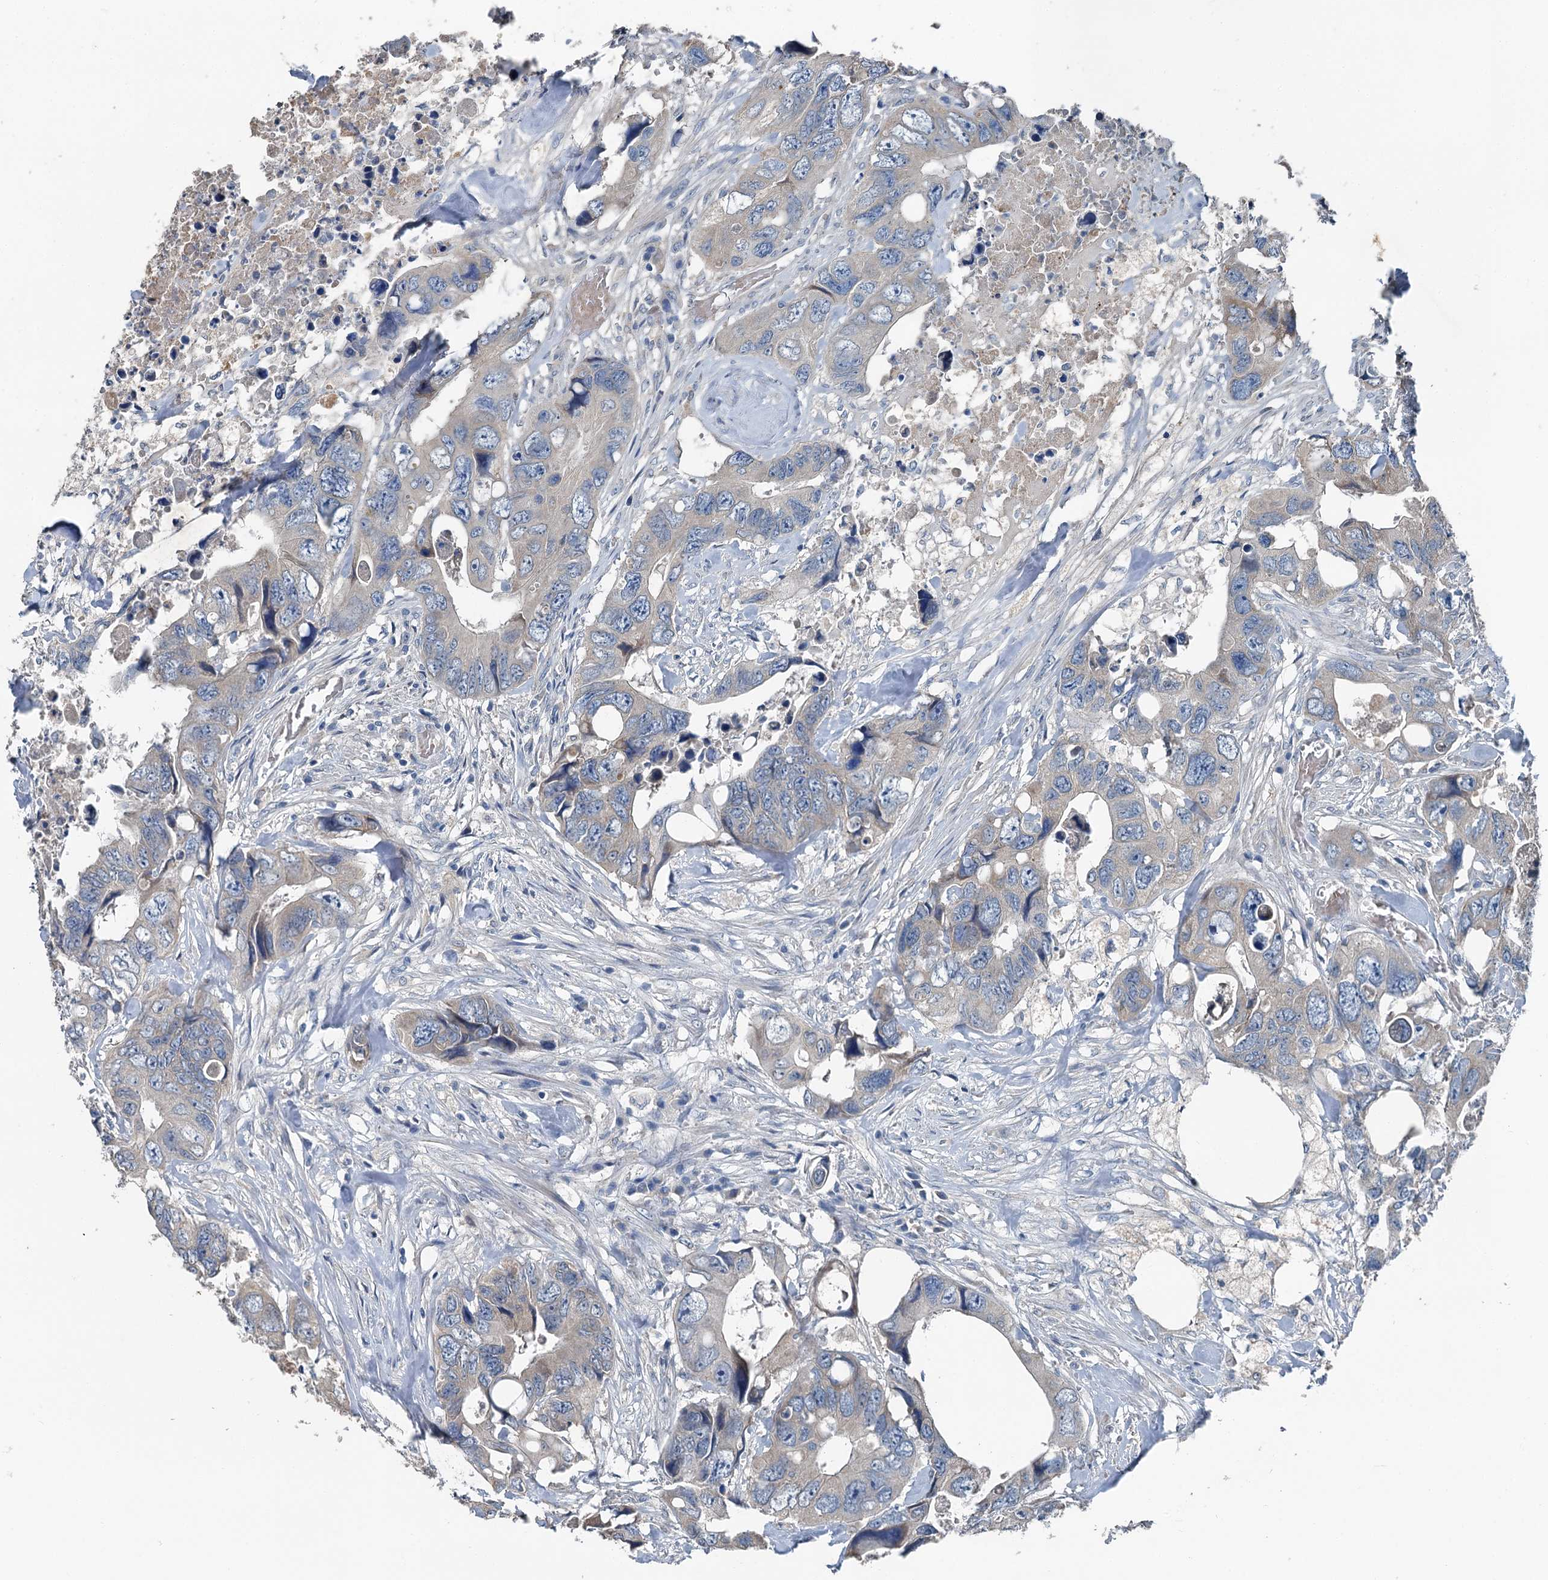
{"staining": {"intensity": "weak", "quantity": ">75%", "location": "cytoplasmic/membranous"}, "tissue": "colorectal cancer", "cell_type": "Tumor cells", "image_type": "cancer", "snomed": [{"axis": "morphology", "description": "Adenocarcinoma, NOS"}, {"axis": "topography", "description": "Rectum"}], "caption": "Immunohistochemical staining of adenocarcinoma (colorectal) shows weak cytoplasmic/membranous protein staining in approximately >75% of tumor cells.", "gene": "C6orf120", "patient": {"sex": "male", "age": 57}}